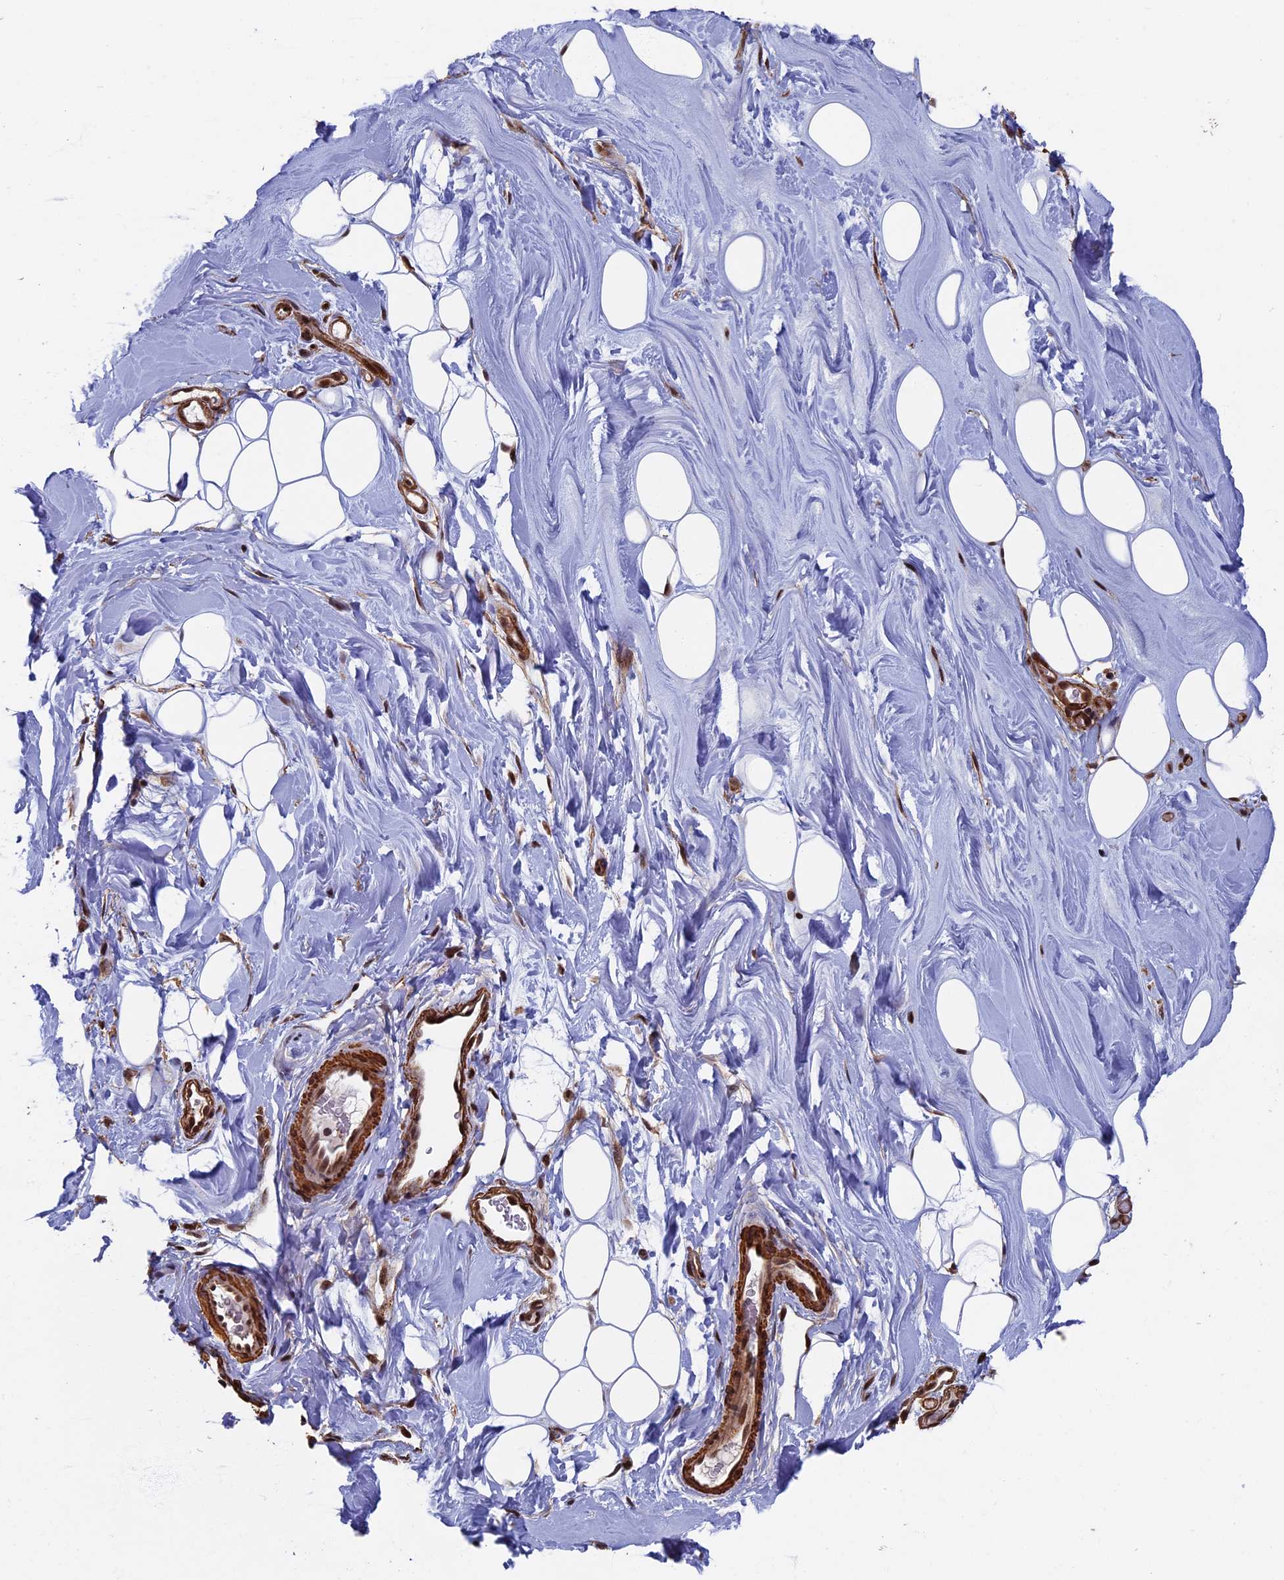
{"staining": {"intensity": "moderate", "quantity": ">75%", "location": "nuclear"}, "tissue": "adipose tissue", "cell_type": "Adipocytes", "image_type": "normal", "snomed": [{"axis": "morphology", "description": "Normal tissue, NOS"}, {"axis": "topography", "description": "Breast"}], "caption": "A high-resolution photomicrograph shows IHC staining of benign adipose tissue, which exhibits moderate nuclear positivity in about >75% of adipocytes. The staining was performed using DAB to visualize the protein expression in brown, while the nuclei were stained in blue with hematoxylin (Magnification: 20x).", "gene": "CTDP1", "patient": {"sex": "female", "age": 26}}